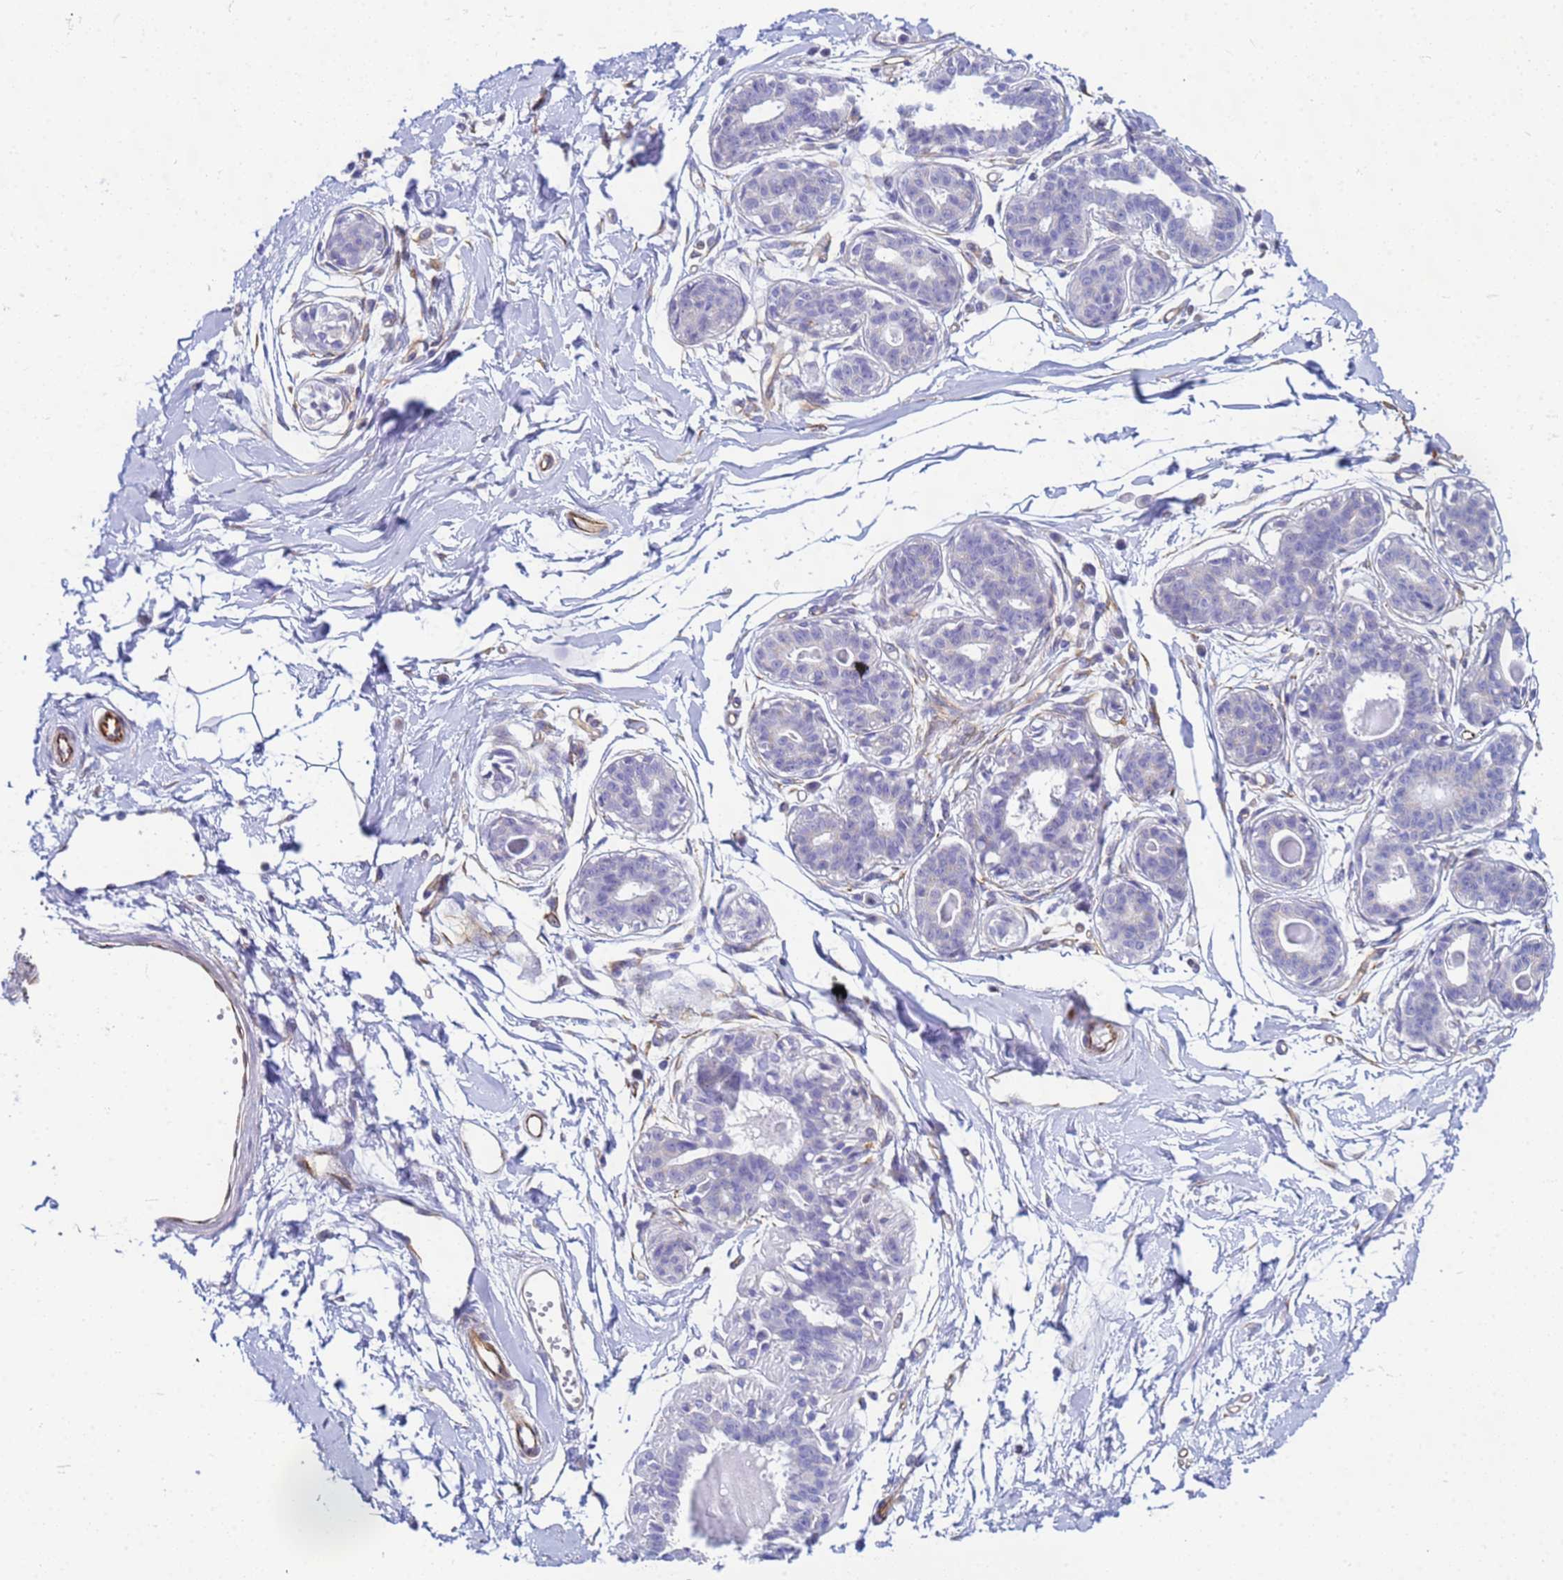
{"staining": {"intensity": "negative", "quantity": "none", "location": "none"}, "tissue": "breast", "cell_type": "Adipocytes", "image_type": "normal", "snomed": [{"axis": "morphology", "description": "Normal tissue, NOS"}, {"axis": "topography", "description": "Breast"}], "caption": "Immunohistochemistry of benign breast displays no positivity in adipocytes. The staining was performed using DAB (3,3'-diaminobenzidine) to visualize the protein expression in brown, while the nuclei were stained in blue with hematoxylin (Magnification: 20x).", "gene": "UBXN2B", "patient": {"sex": "female", "age": 45}}